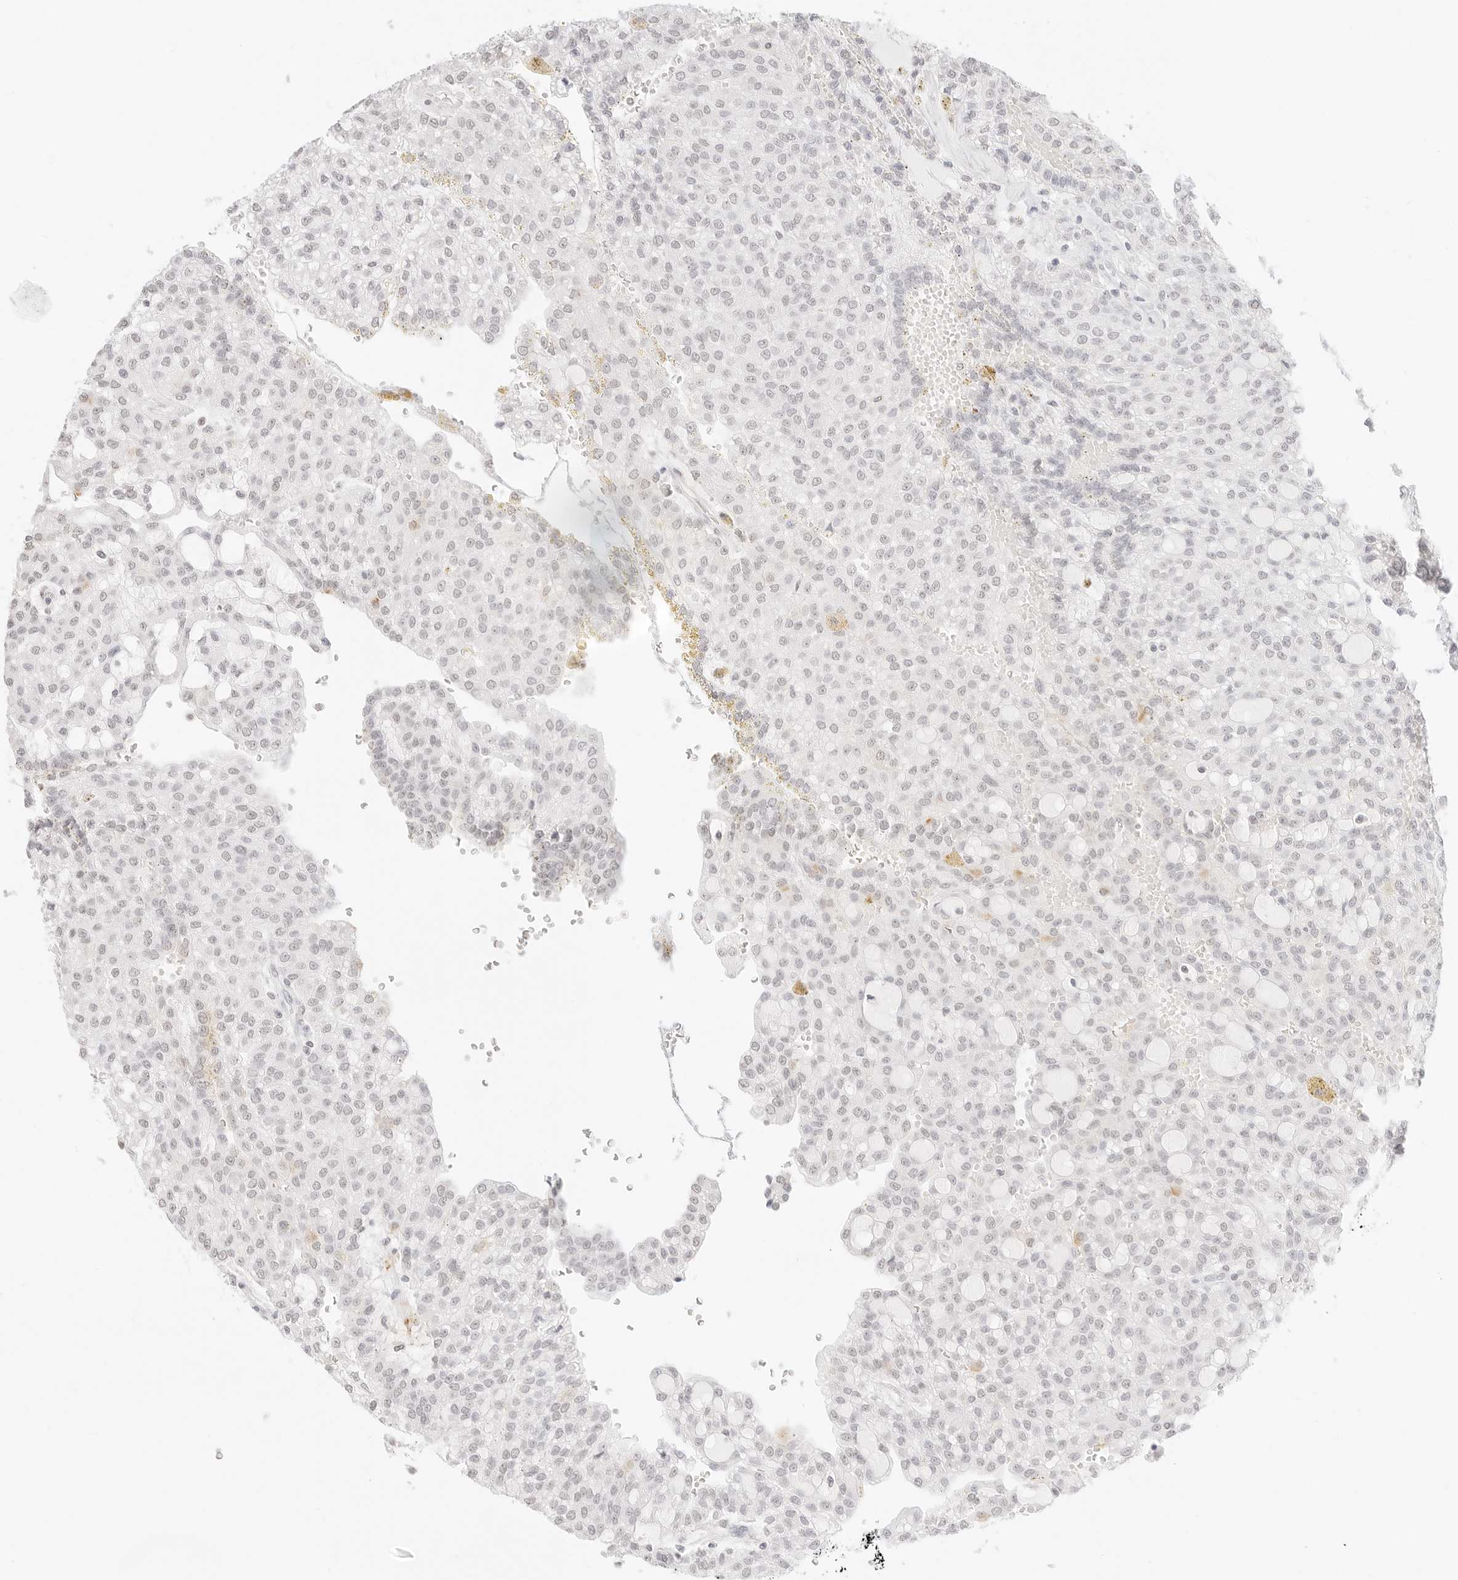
{"staining": {"intensity": "negative", "quantity": "none", "location": "none"}, "tissue": "renal cancer", "cell_type": "Tumor cells", "image_type": "cancer", "snomed": [{"axis": "morphology", "description": "Adenocarcinoma, NOS"}, {"axis": "topography", "description": "Kidney"}], "caption": "DAB immunohistochemical staining of adenocarcinoma (renal) displays no significant staining in tumor cells.", "gene": "FBLN5", "patient": {"sex": "male", "age": 63}}